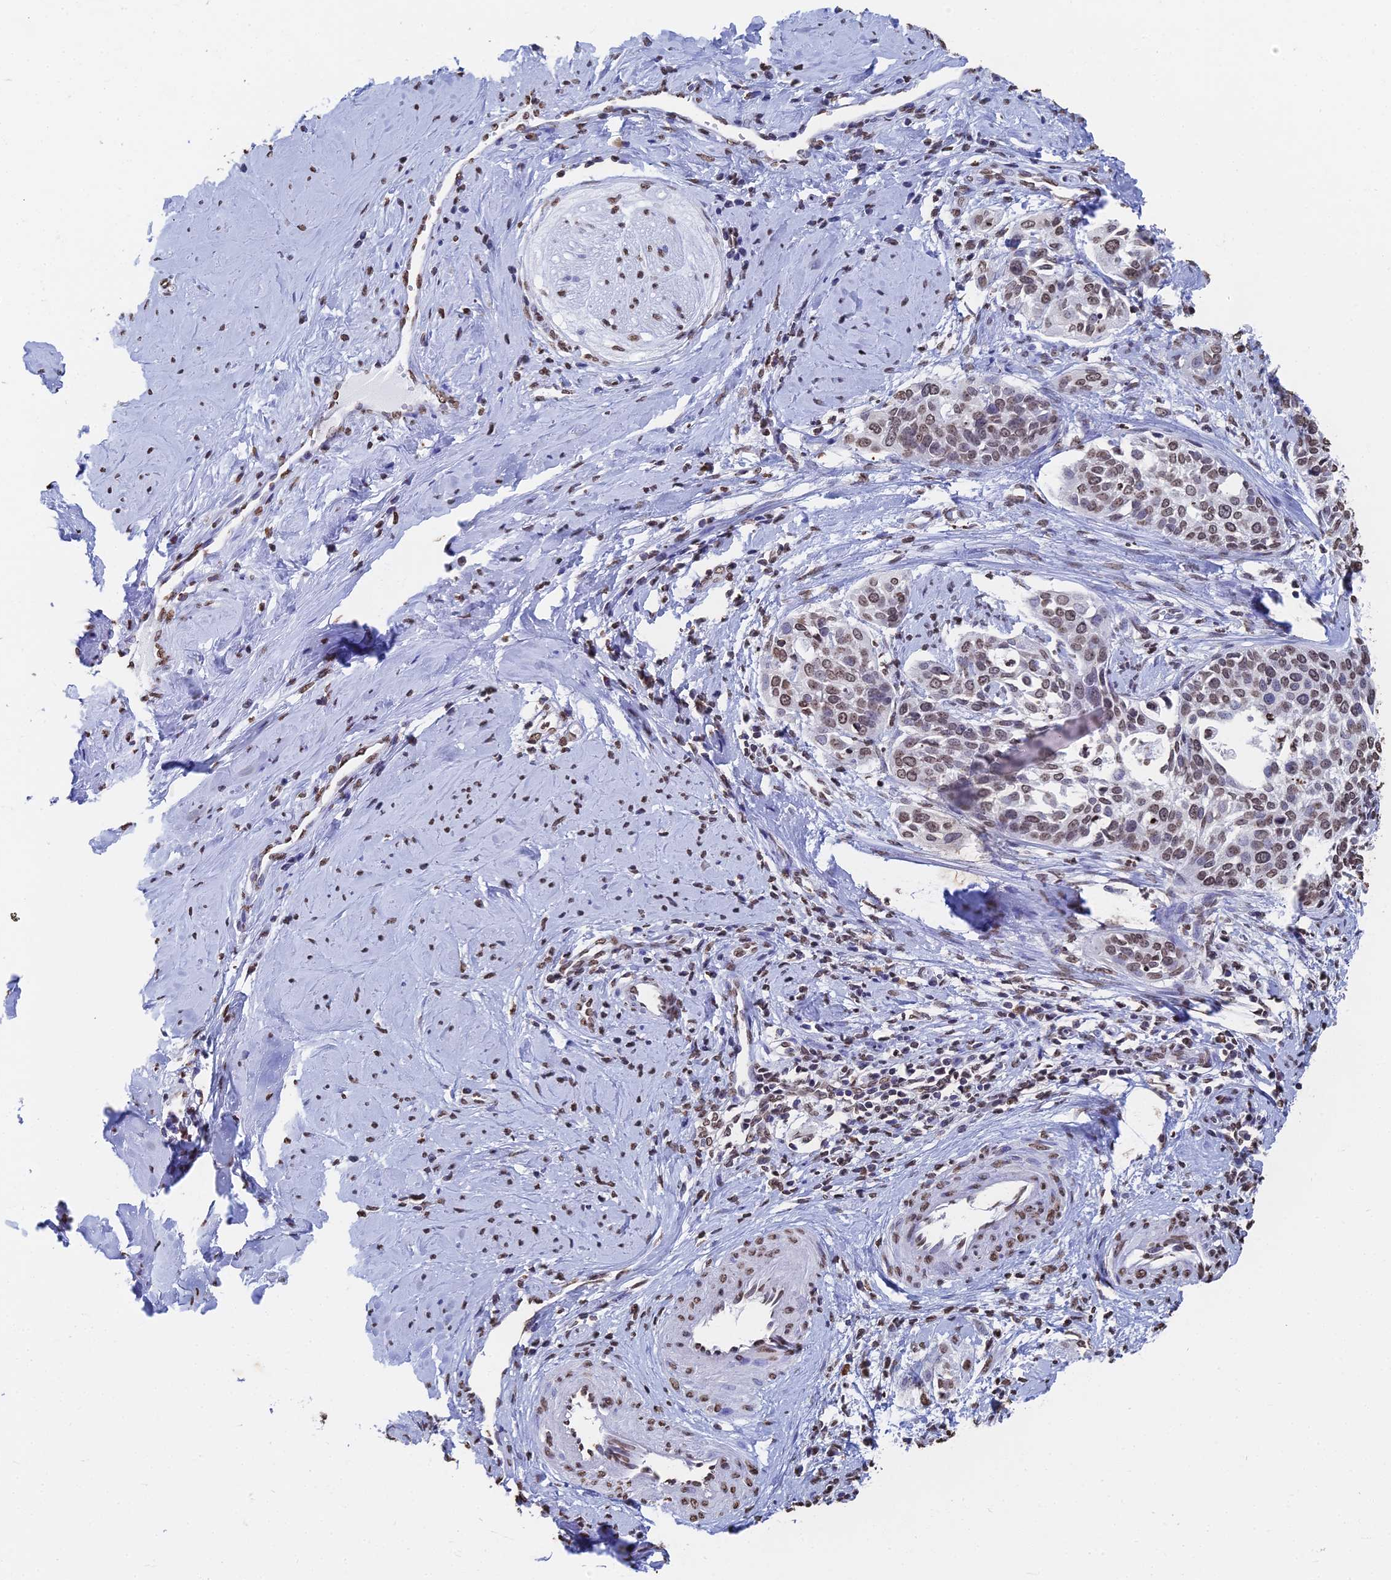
{"staining": {"intensity": "weak", "quantity": ">75%", "location": "nuclear"}, "tissue": "cervical cancer", "cell_type": "Tumor cells", "image_type": "cancer", "snomed": [{"axis": "morphology", "description": "Squamous cell carcinoma, NOS"}, {"axis": "topography", "description": "Cervix"}], "caption": "Weak nuclear positivity for a protein is seen in about >75% of tumor cells of cervical cancer (squamous cell carcinoma) using IHC.", "gene": "GBP3", "patient": {"sex": "female", "age": 44}}